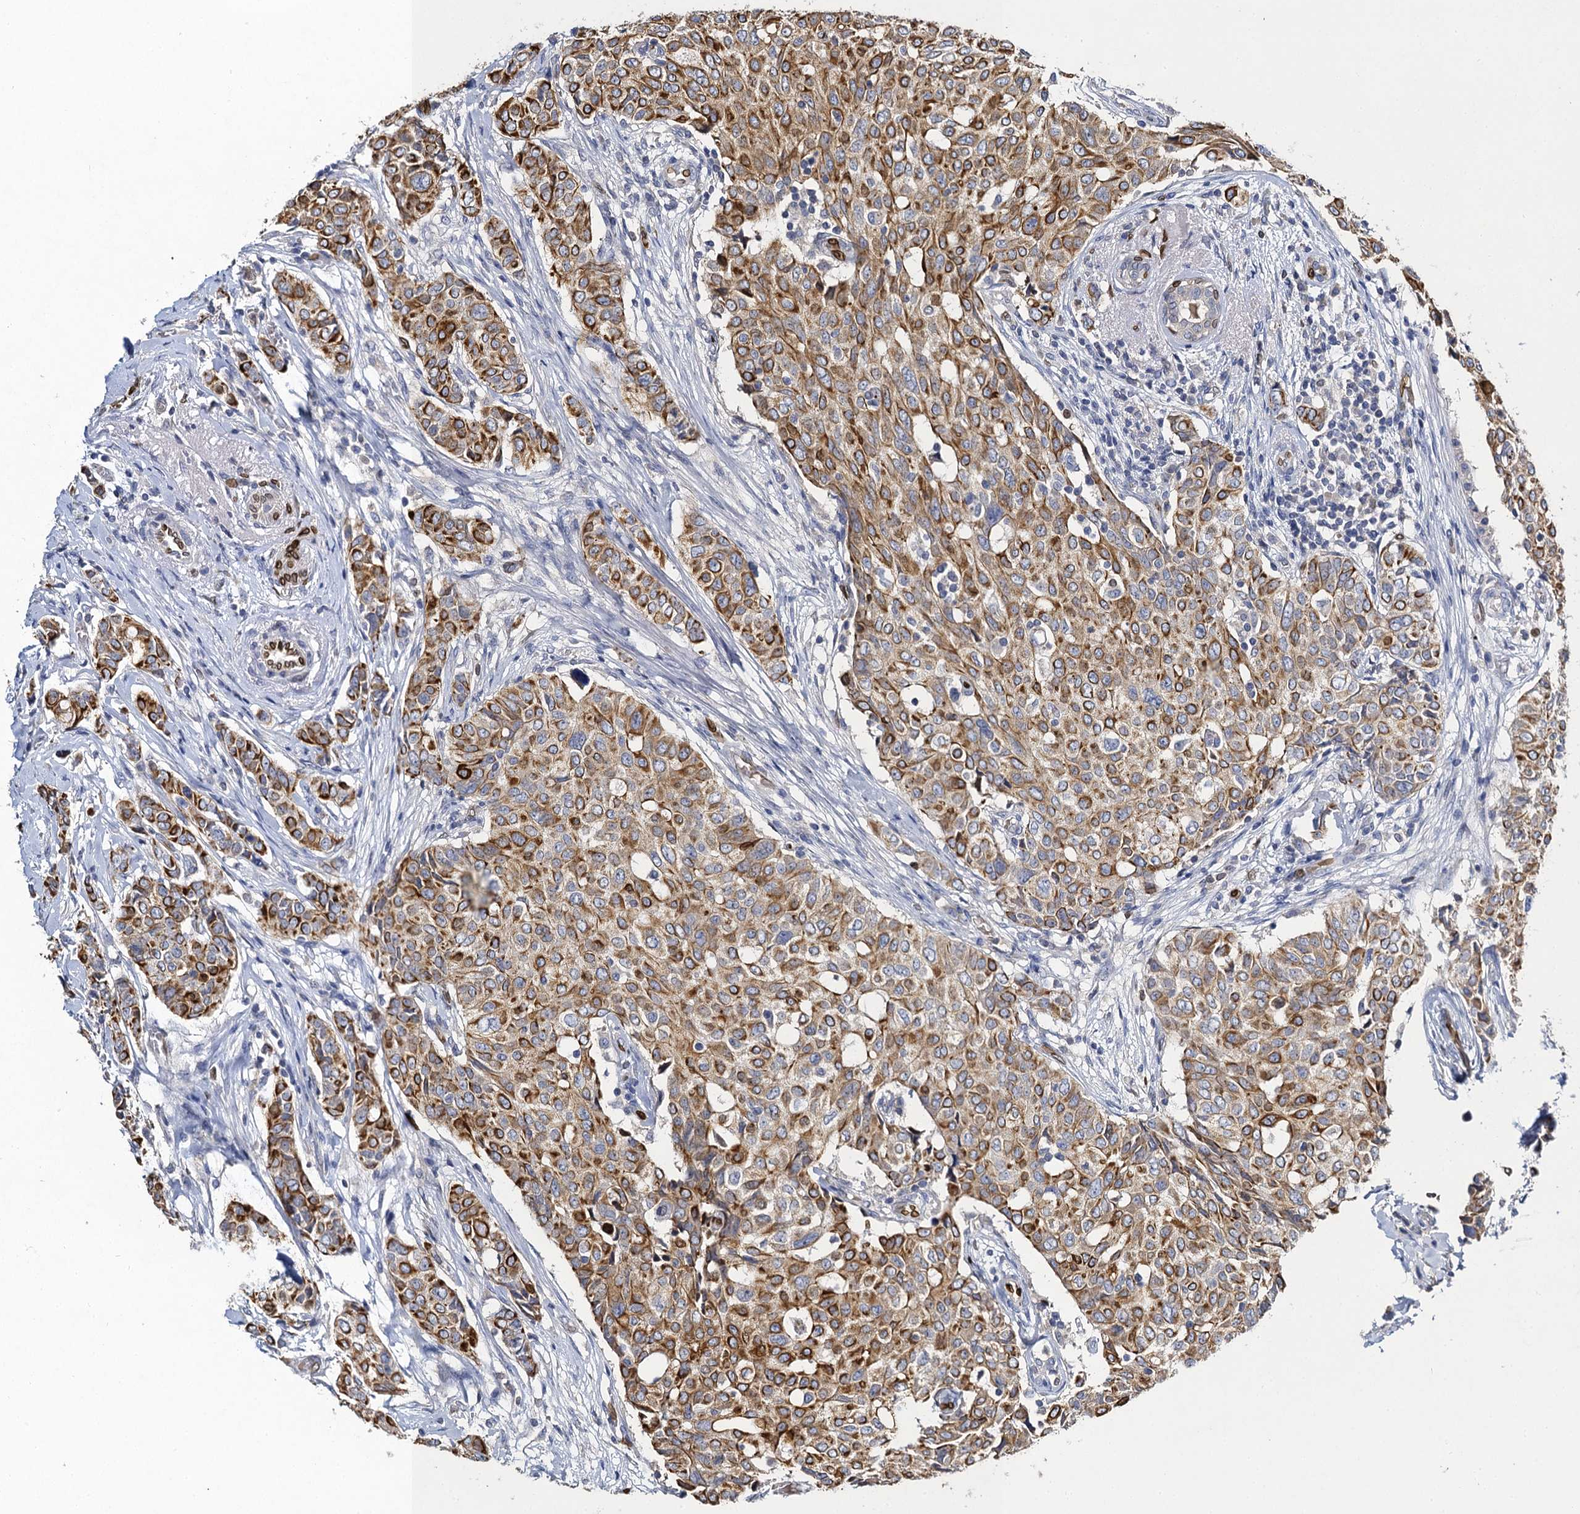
{"staining": {"intensity": "moderate", "quantity": ">75%", "location": "cytoplasmic/membranous"}, "tissue": "breast cancer", "cell_type": "Tumor cells", "image_type": "cancer", "snomed": [{"axis": "morphology", "description": "Lobular carcinoma"}, {"axis": "topography", "description": "Breast"}], "caption": "Immunohistochemistry staining of breast cancer (lobular carcinoma), which exhibits medium levels of moderate cytoplasmic/membranous staining in about >75% of tumor cells indicating moderate cytoplasmic/membranous protein positivity. The staining was performed using DAB (brown) for protein detection and nuclei were counterstained in hematoxylin (blue).", "gene": "SLC11A2", "patient": {"sex": "female", "age": 51}}